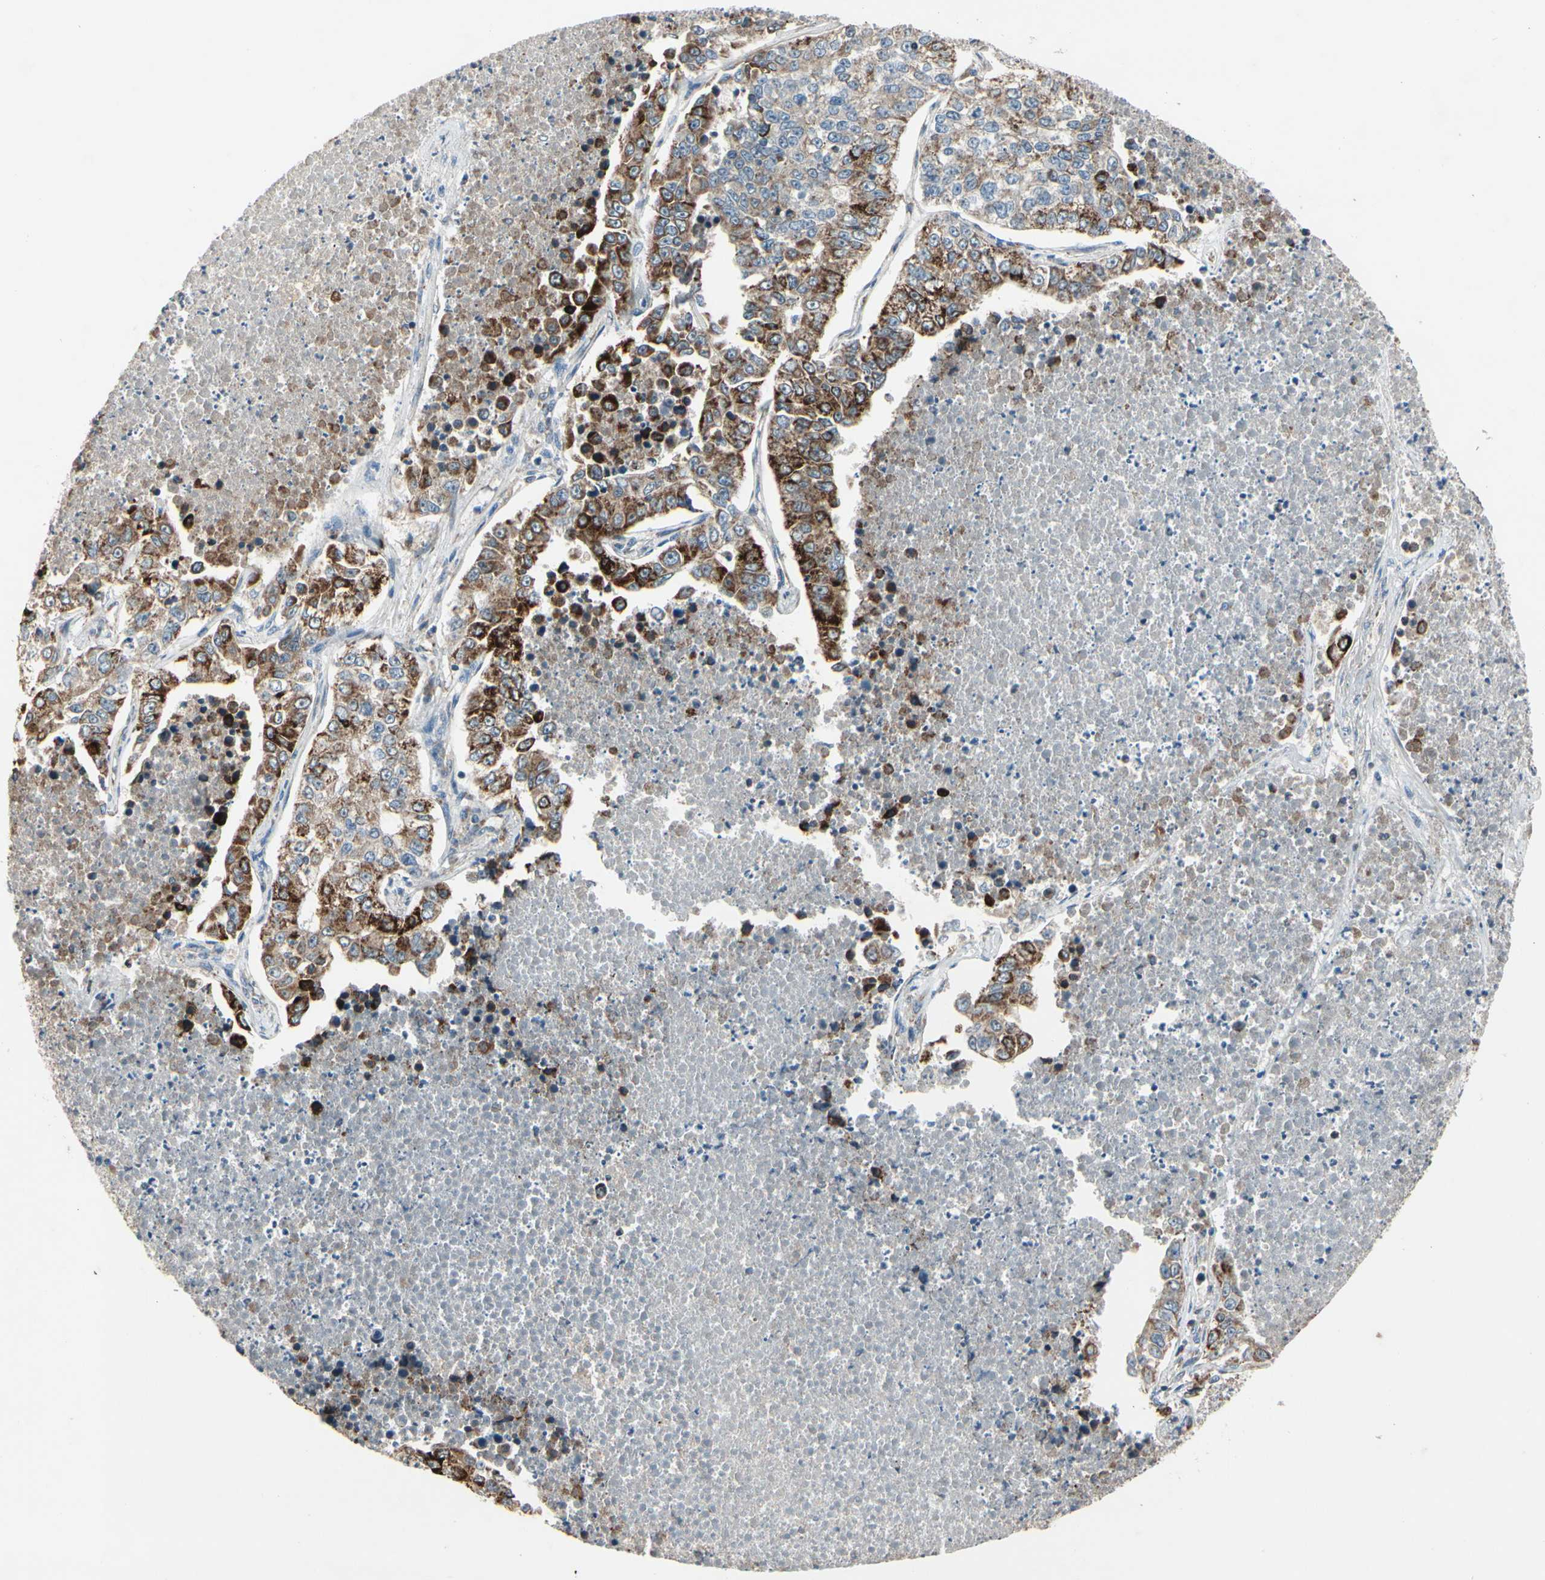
{"staining": {"intensity": "weak", "quantity": ">75%", "location": "cytoplasmic/membranous"}, "tissue": "lung cancer", "cell_type": "Tumor cells", "image_type": "cancer", "snomed": [{"axis": "morphology", "description": "Adenocarcinoma, NOS"}, {"axis": "topography", "description": "Lung"}], "caption": "Immunohistochemistry image of neoplastic tissue: adenocarcinoma (lung) stained using immunohistochemistry shows low levels of weak protein expression localized specifically in the cytoplasmic/membranous of tumor cells, appearing as a cytoplasmic/membranous brown color.", "gene": "CPT1A", "patient": {"sex": "male", "age": 49}}